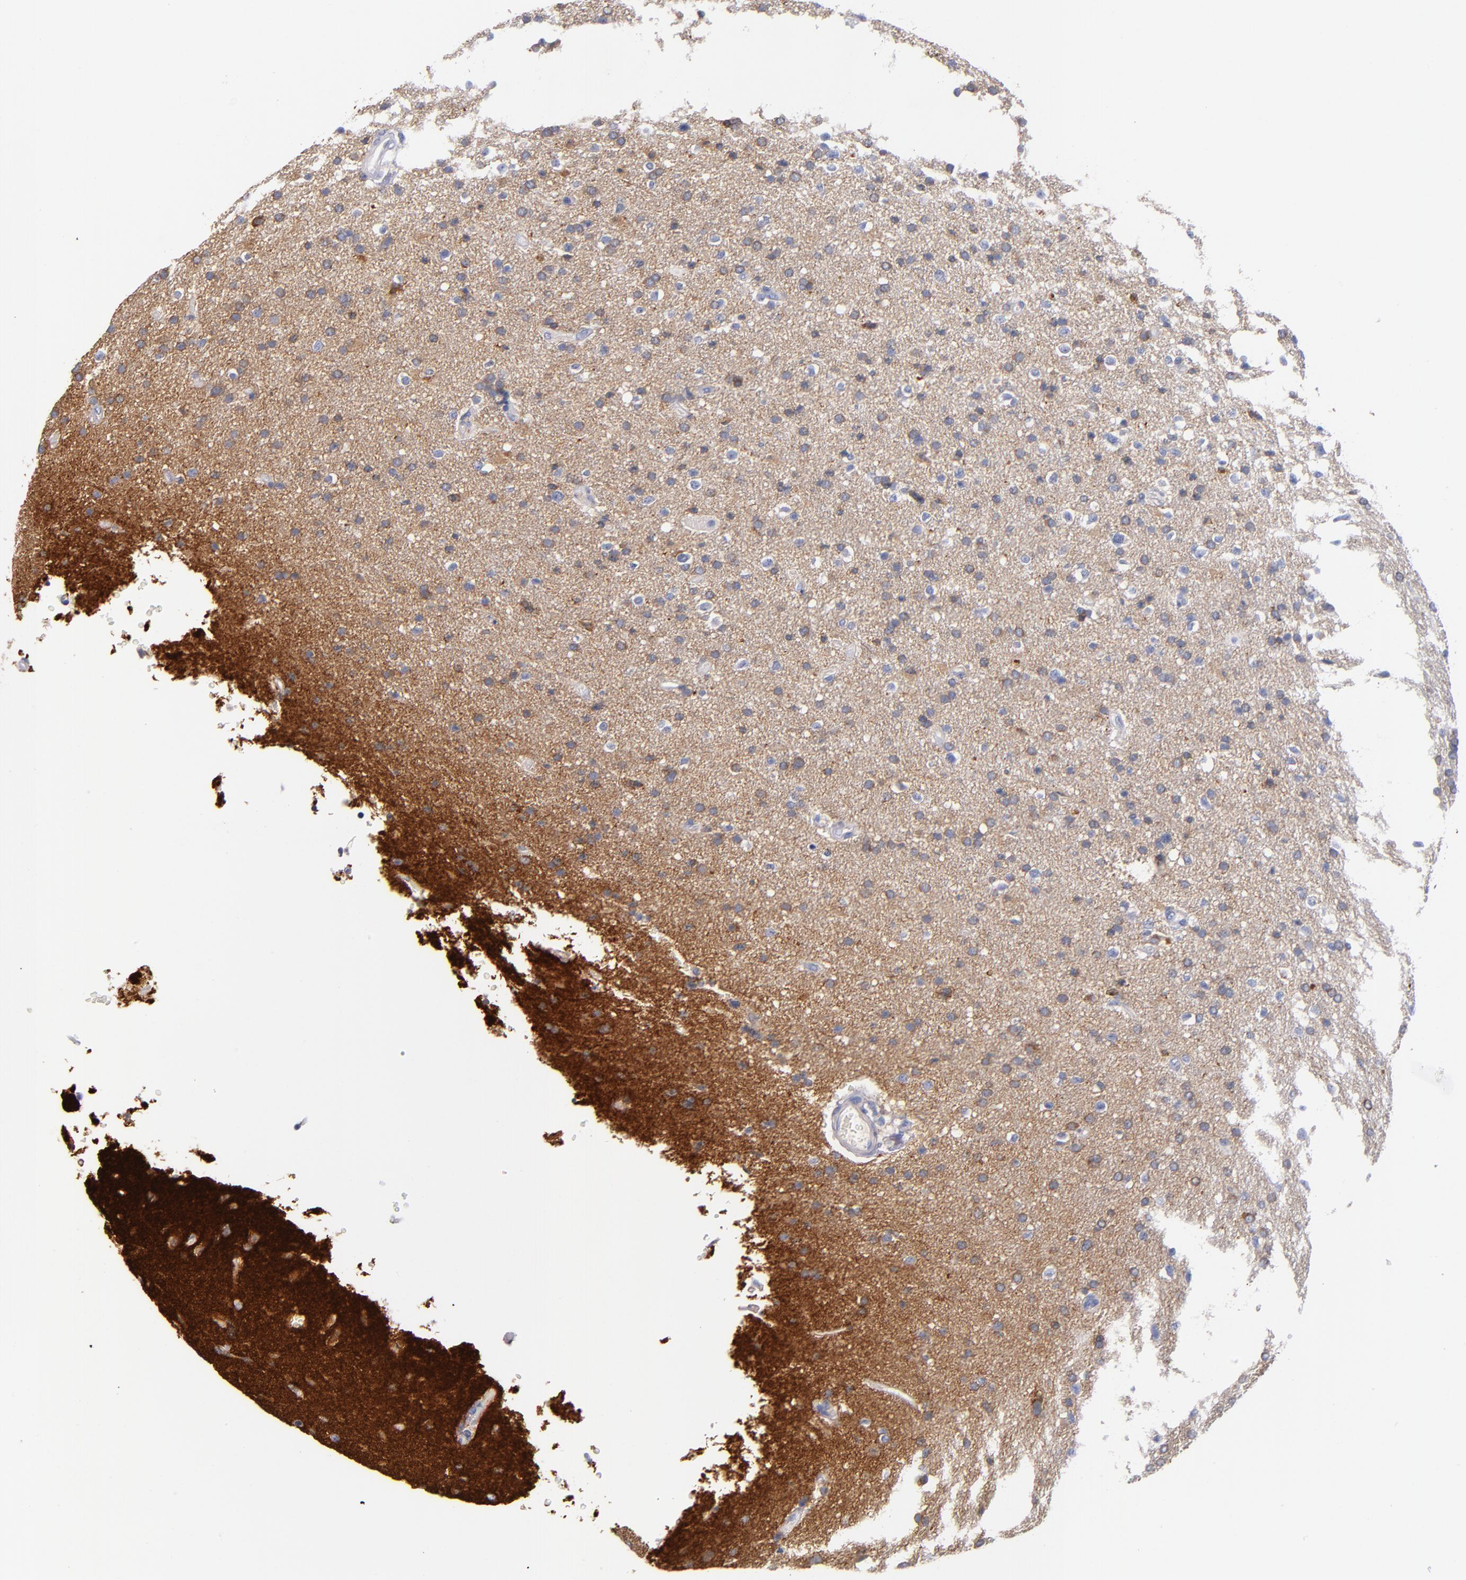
{"staining": {"intensity": "moderate", "quantity": "<25%", "location": "cytoplasmic/membranous"}, "tissue": "glioma", "cell_type": "Tumor cells", "image_type": "cancer", "snomed": [{"axis": "morphology", "description": "Glioma, malignant, High grade"}, {"axis": "topography", "description": "Brain"}], "caption": "An immunohistochemistry (IHC) image of neoplastic tissue is shown. Protein staining in brown labels moderate cytoplasmic/membranous positivity in malignant glioma (high-grade) within tumor cells.", "gene": "CNTNAP2", "patient": {"sex": "male", "age": 33}}